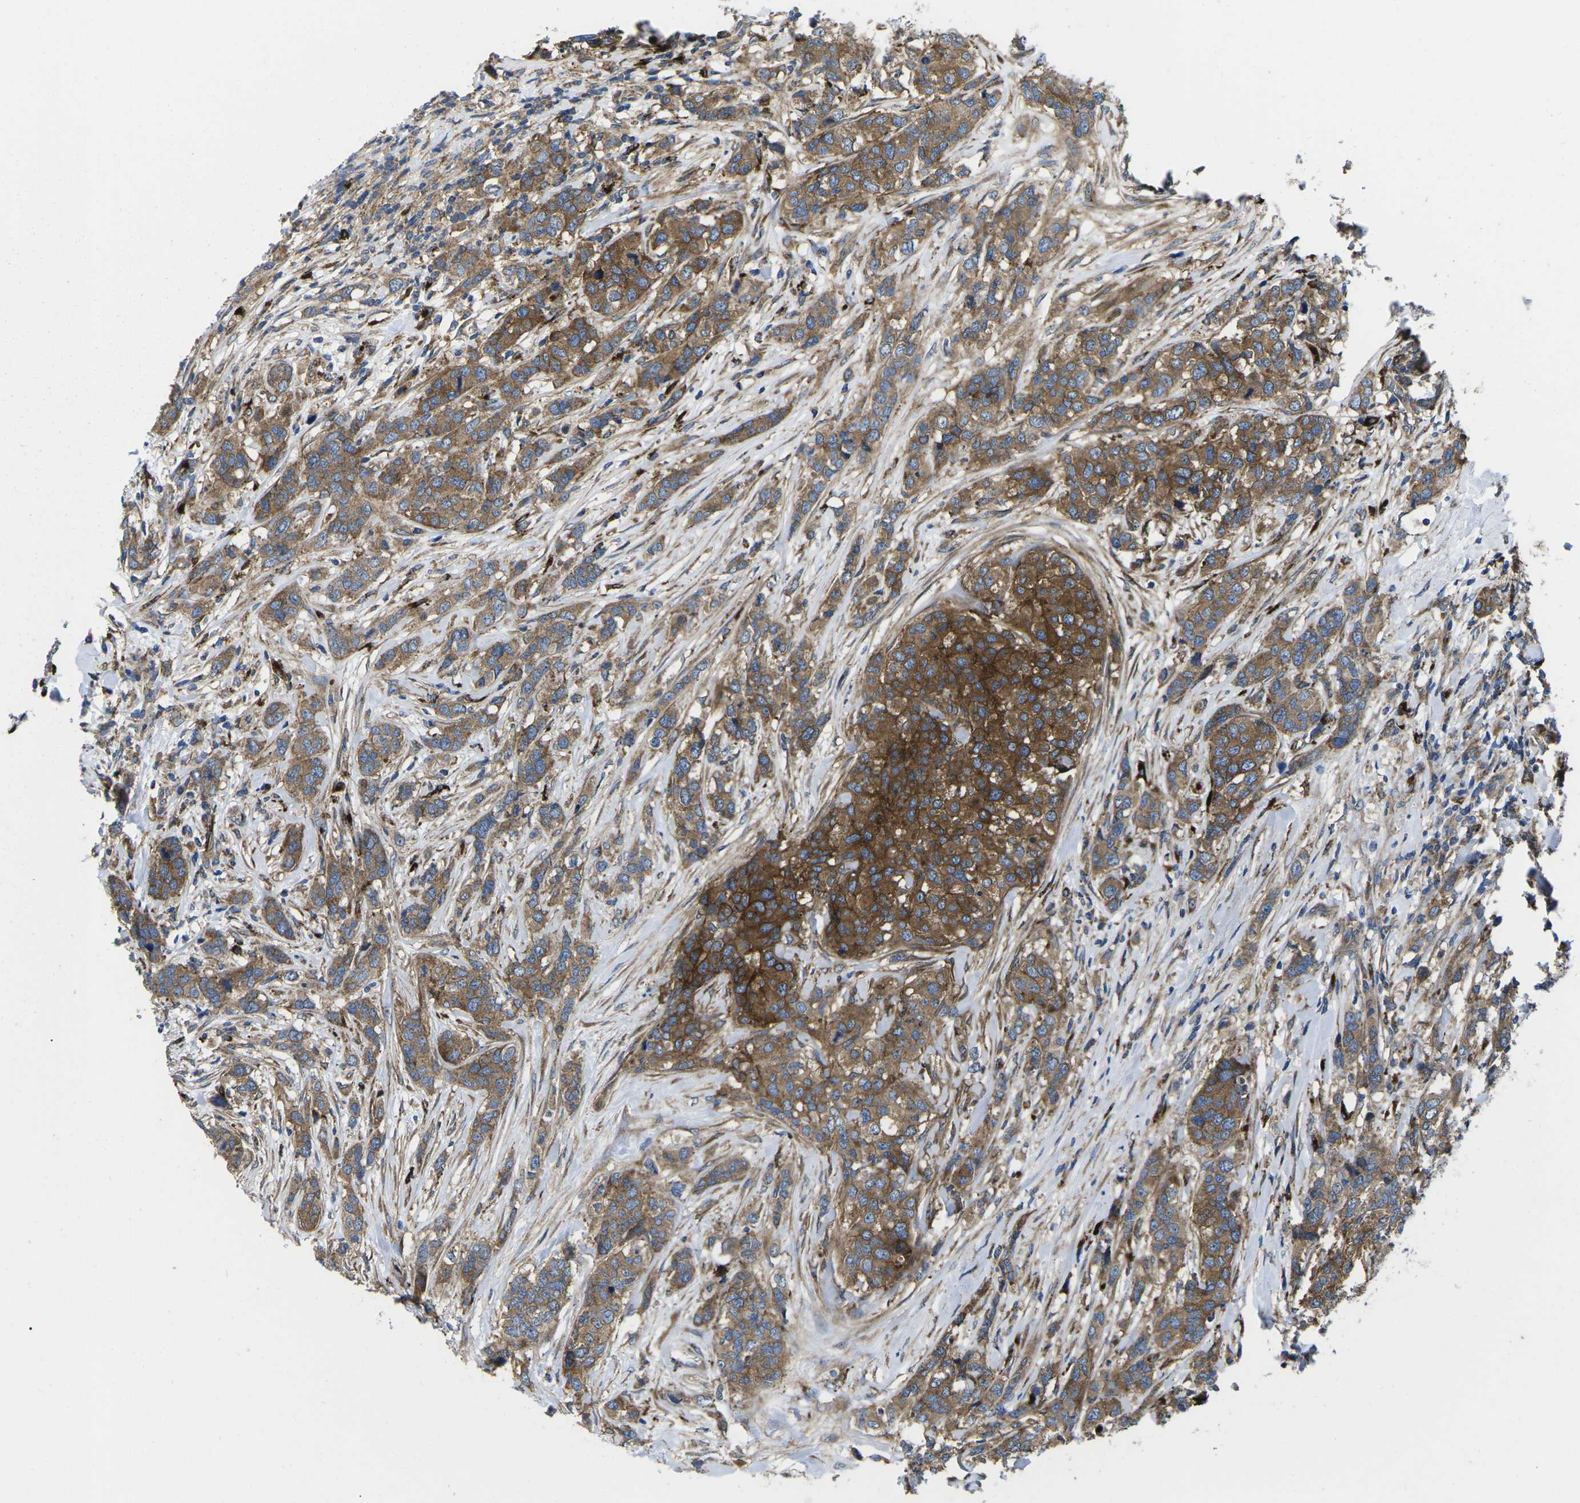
{"staining": {"intensity": "strong", "quantity": ">75%", "location": "cytoplasmic/membranous"}, "tissue": "breast cancer", "cell_type": "Tumor cells", "image_type": "cancer", "snomed": [{"axis": "morphology", "description": "Lobular carcinoma"}, {"axis": "topography", "description": "Breast"}], "caption": "A brown stain highlights strong cytoplasmic/membranous expression of a protein in human breast cancer tumor cells. (Stains: DAB in brown, nuclei in blue, Microscopy: brightfield microscopy at high magnification).", "gene": "DLG1", "patient": {"sex": "female", "age": 59}}